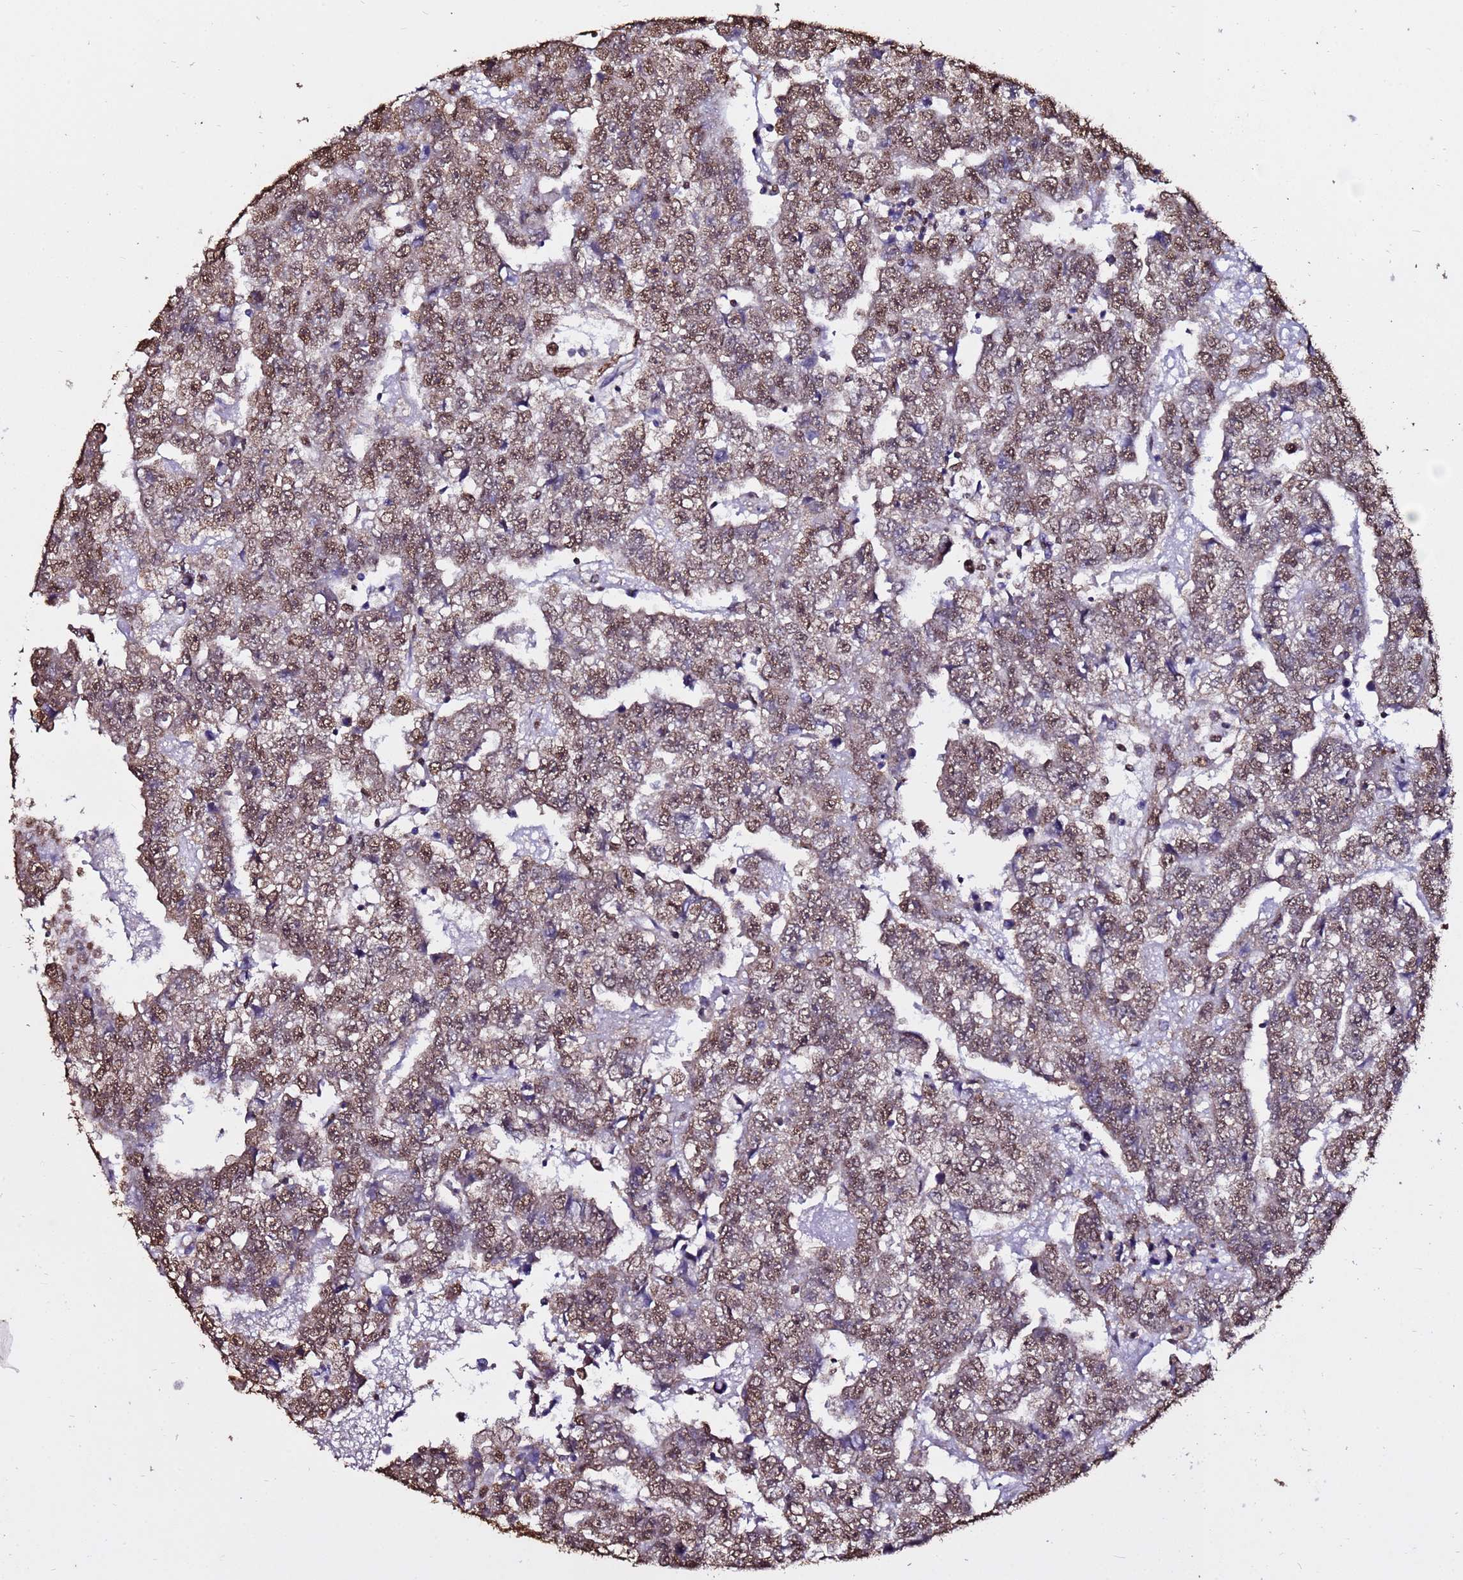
{"staining": {"intensity": "moderate", "quantity": ">75%", "location": "nuclear"}, "tissue": "testis cancer", "cell_type": "Tumor cells", "image_type": "cancer", "snomed": [{"axis": "morphology", "description": "Carcinoma, Embryonal, NOS"}, {"axis": "topography", "description": "Testis"}], "caption": "Moderate nuclear staining is identified in about >75% of tumor cells in testis cancer (embryonal carcinoma).", "gene": "TRIP6", "patient": {"sex": "male", "age": 25}}